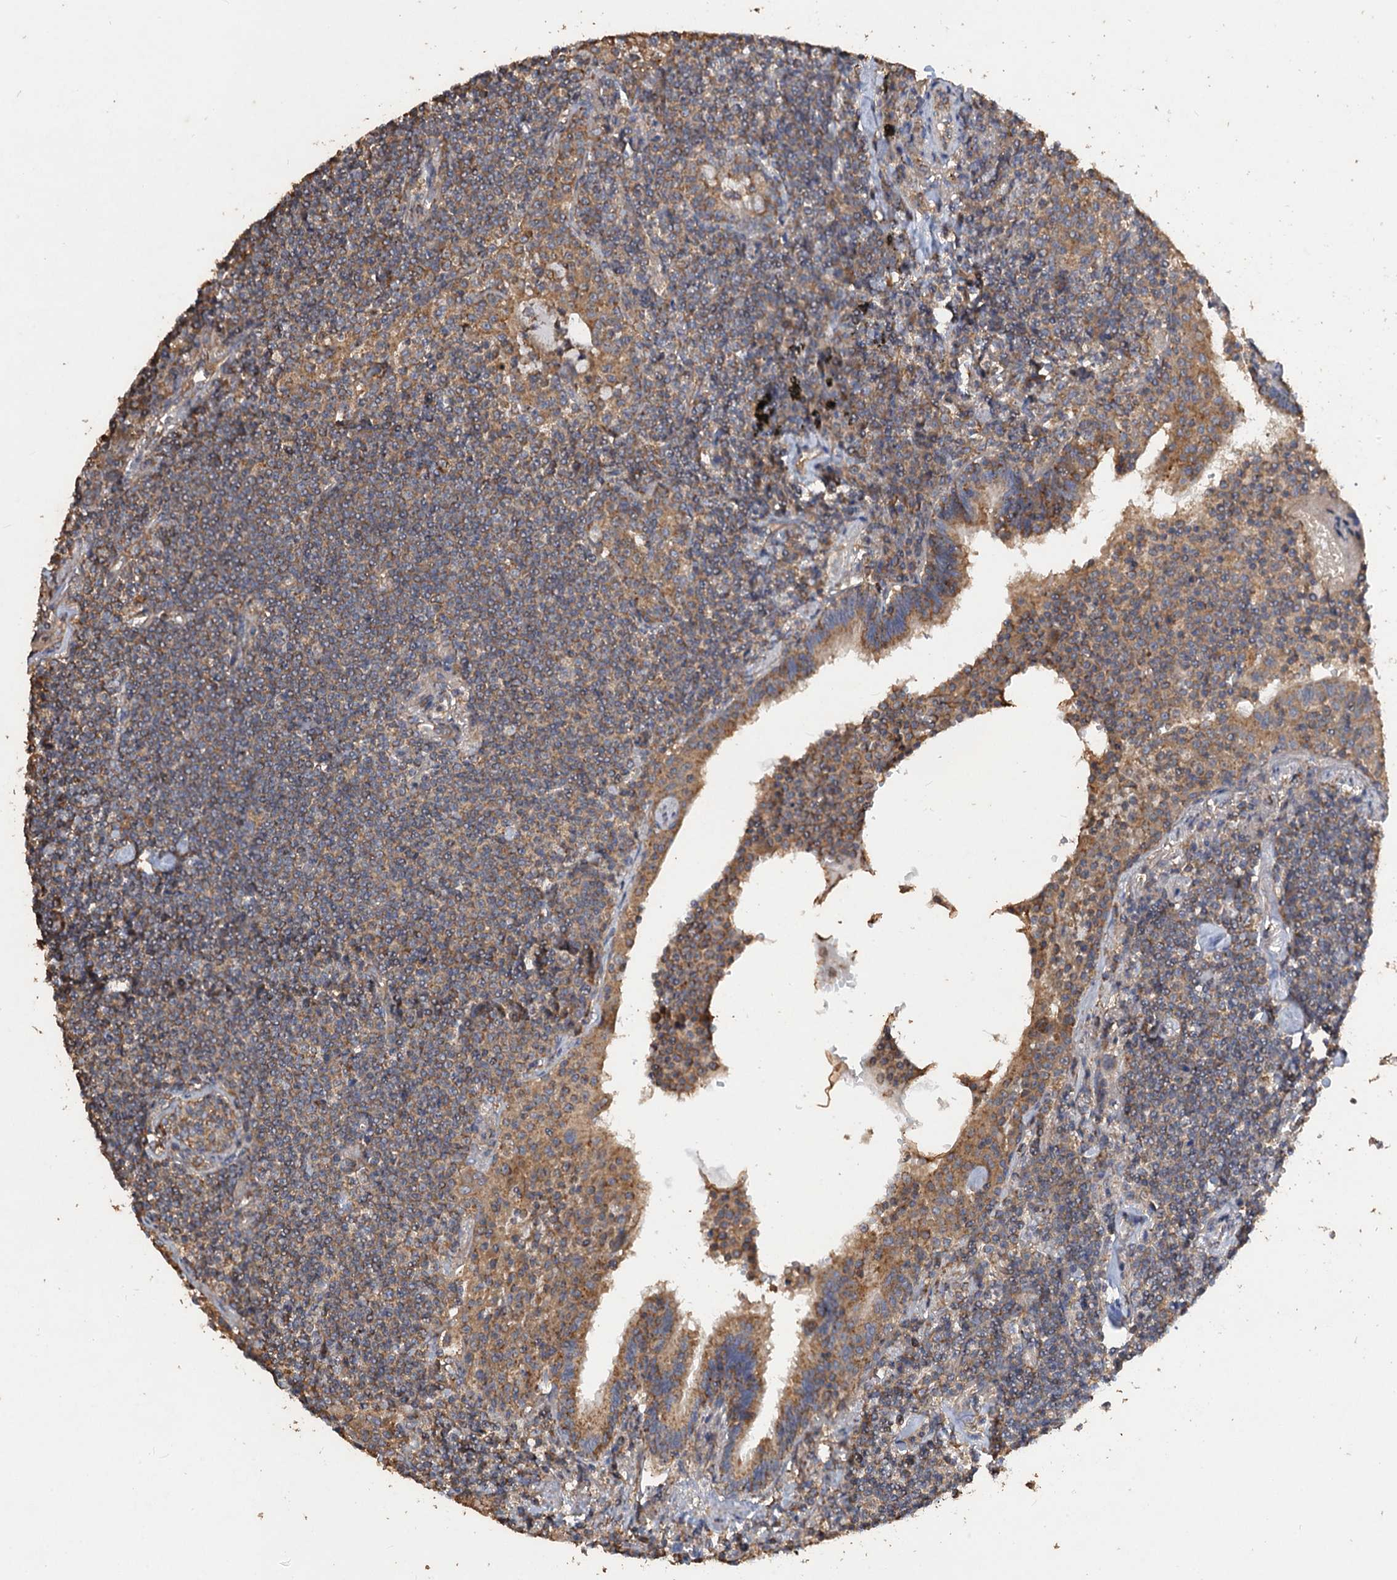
{"staining": {"intensity": "weak", "quantity": "25%-75%", "location": "cytoplasmic/membranous"}, "tissue": "lymphoma", "cell_type": "Tumor cells", "image_type": "cancer", "snomed": [{"axis": "morphology", "description": "Malignant lymphoma, non-Hodgkin's type, Low grade"}, {"axis": "topography", "description": "Lung"}], "caption": "Protein analysis of lymphoma tissue reveals weak cytoplasmic/membranous staining in approximately 25%-75% of tumor cells.", "gene": "SCUBE3", "patient": {"sex": "female", "age": 71}}